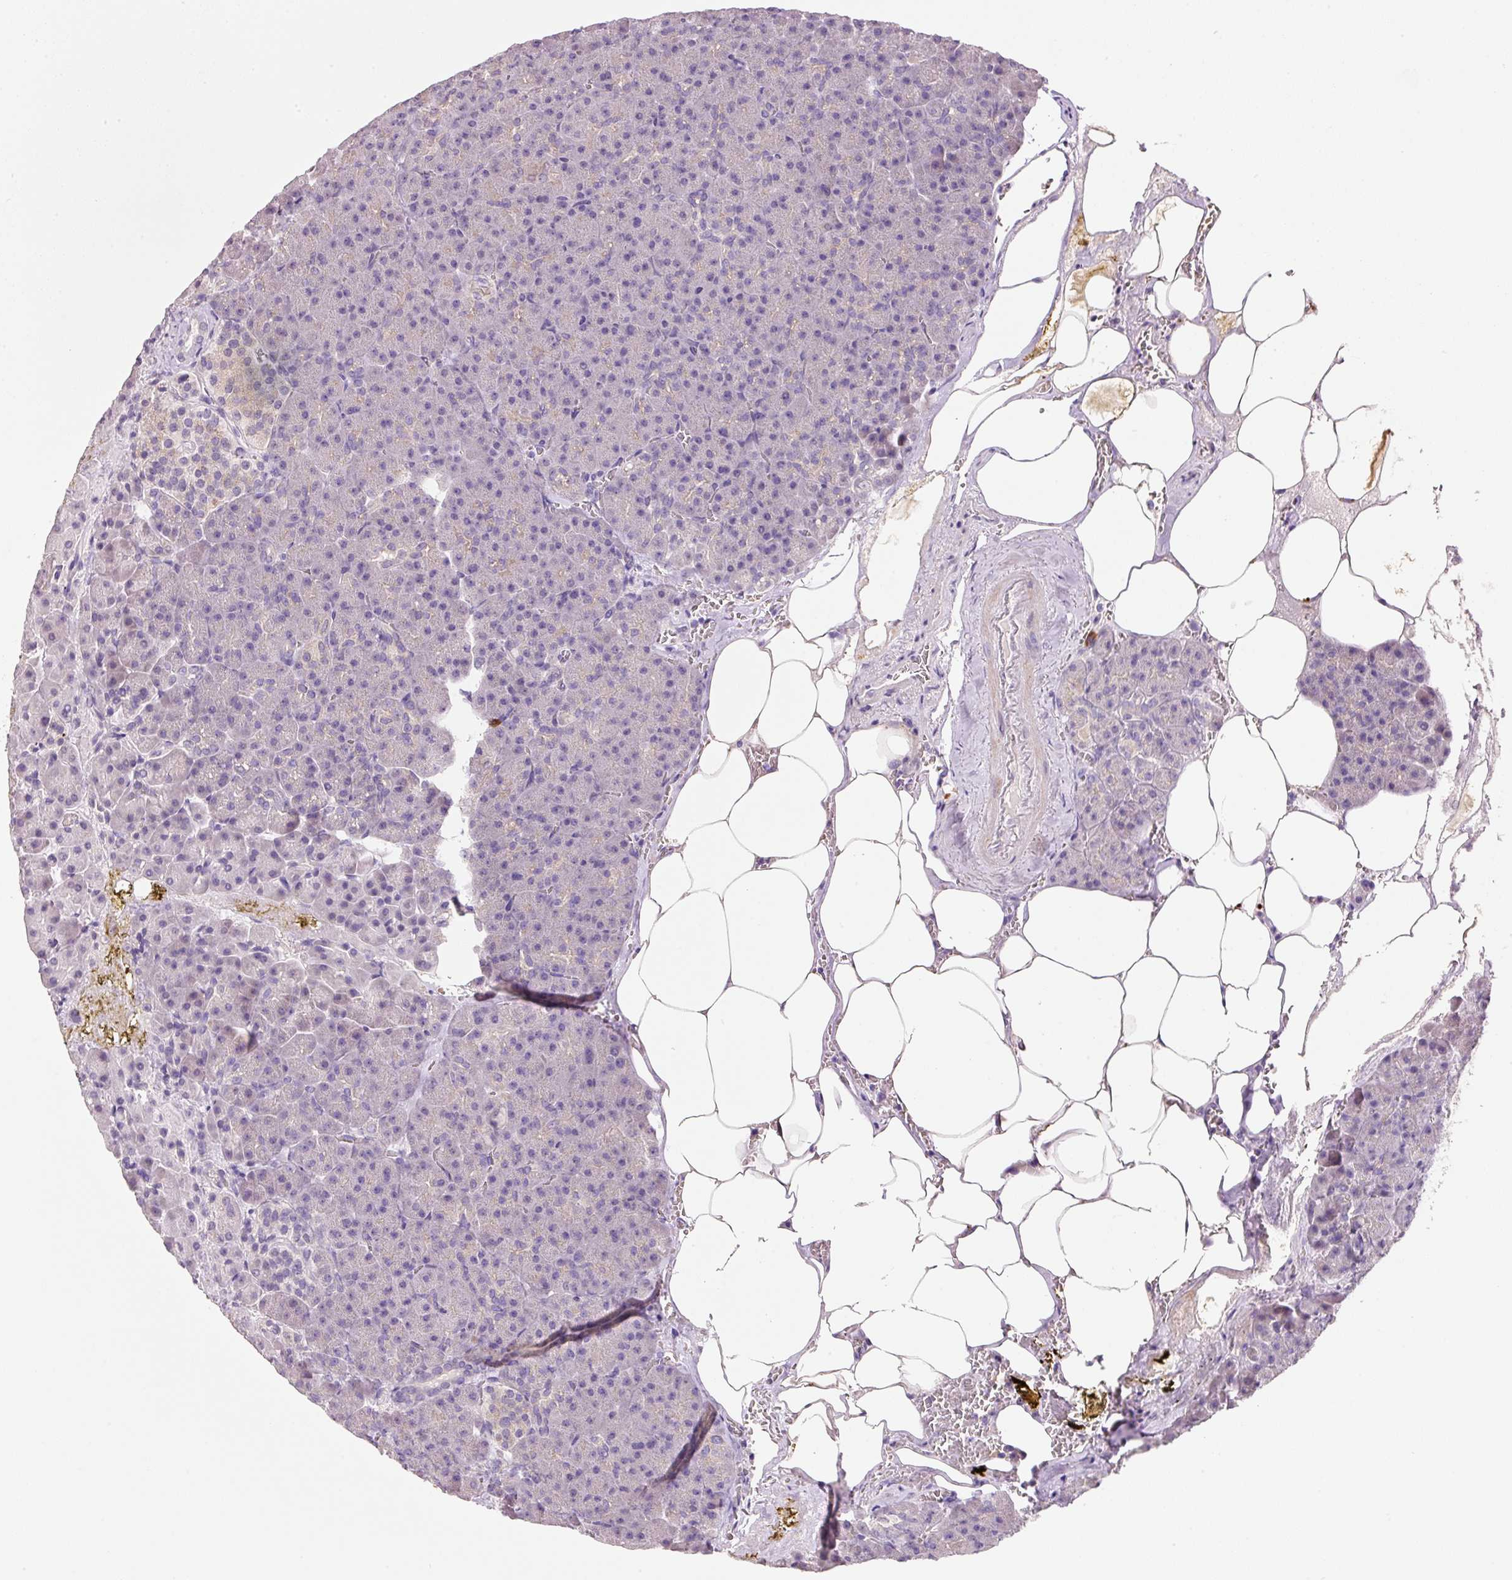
{"staining": {"intensity": "negative", "quantity": "none", "location": "none"}, "tissue": "pancreas", "cell_type": "Exocrine glandular cells", "image_type": "normal", "snomed": [{"axis": "morphology", "description": "Normal tissue, NOS"}, {"axis": "topography", "description": "Pancreas"}], "caption": "Immunohistochemistry (IHC) micrograph of unremarkable pancreas stained for a protein (brown), which demonstrates no positivity in exocrine glandular cells.", "gene": "TENT5C", "patient": {"sex": "female", "age": 74}}